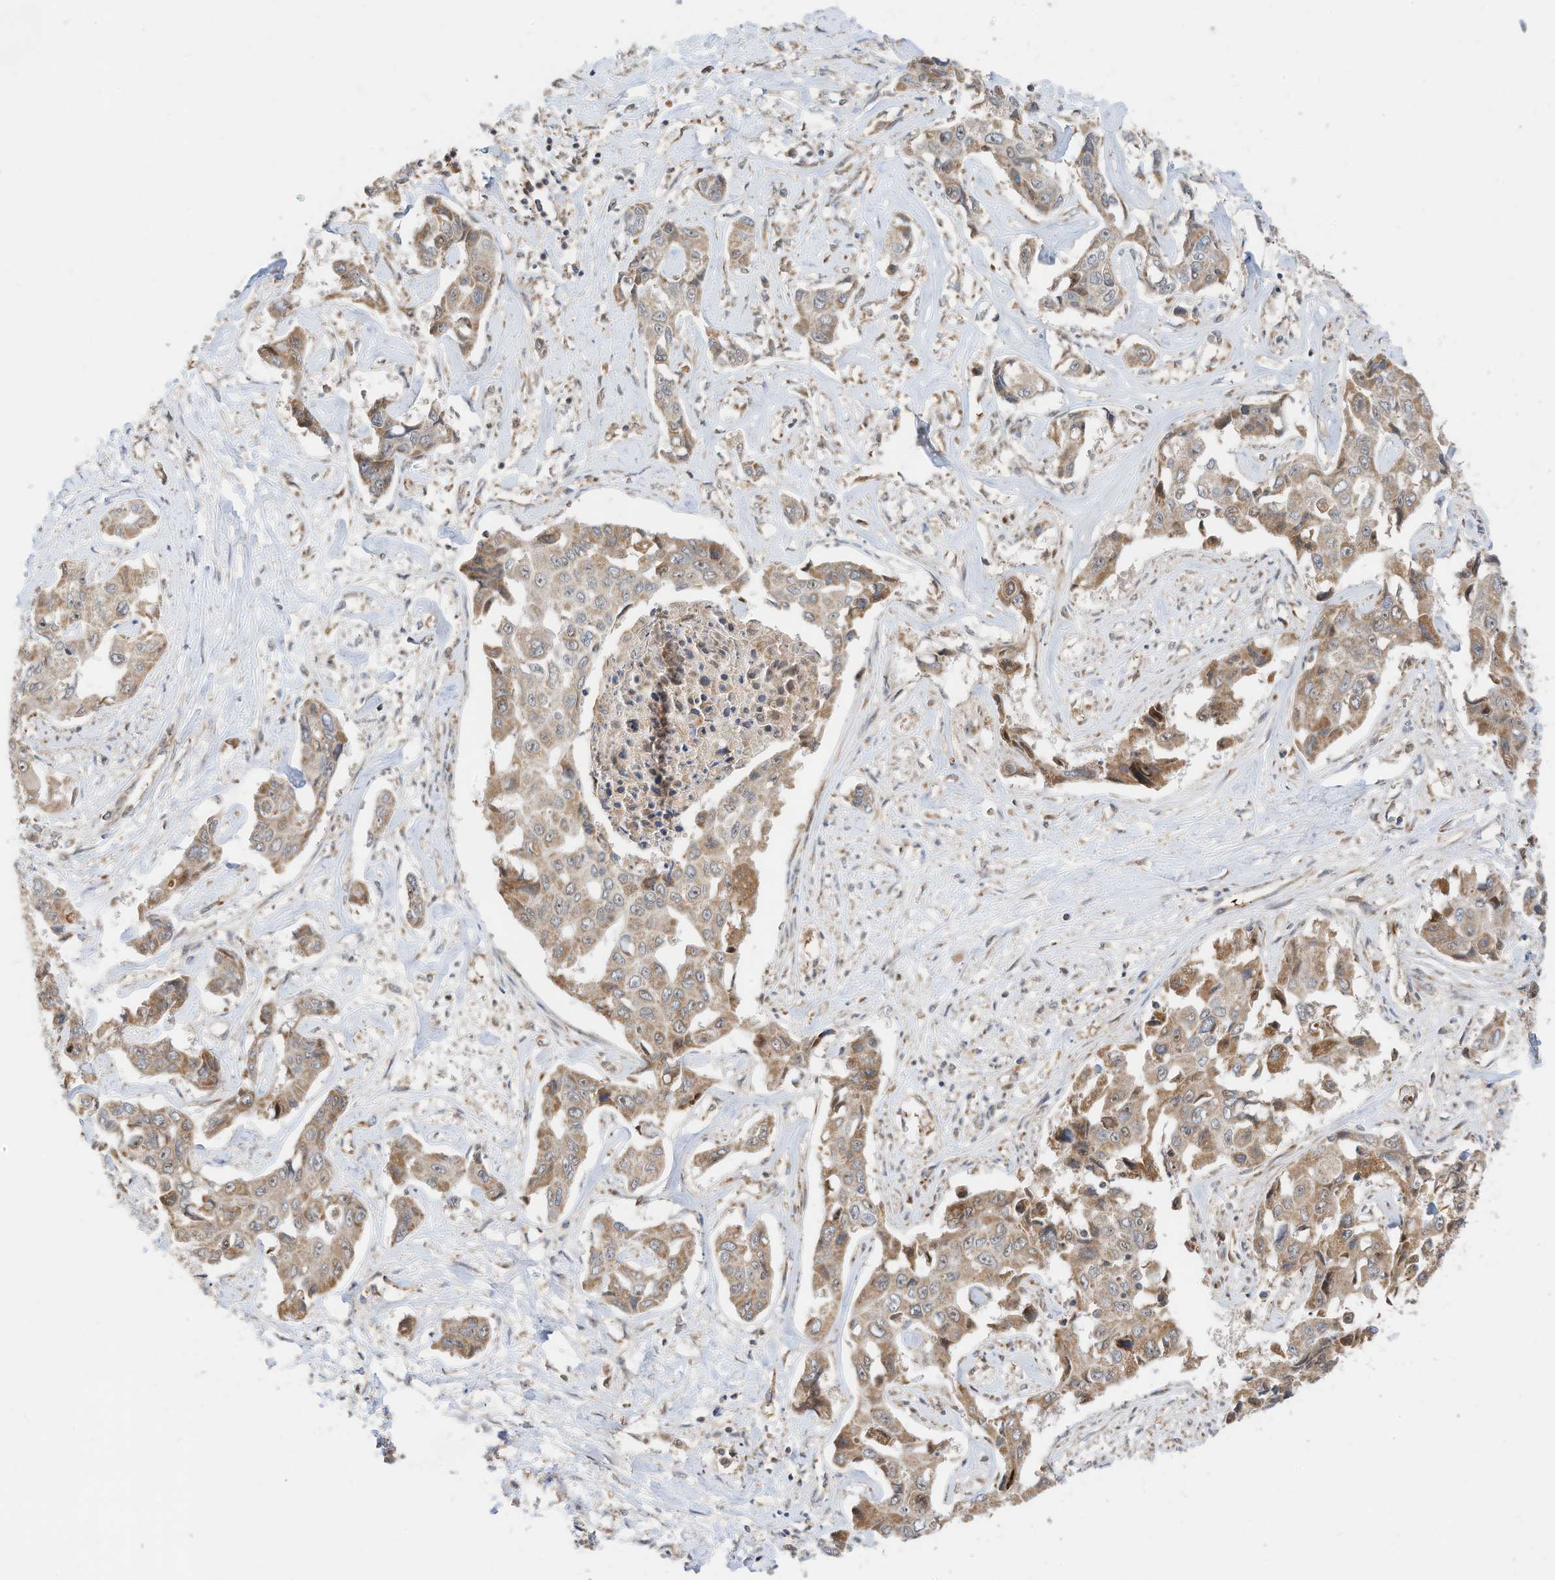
{"staining": {"intensity": "moderate", "quantity": "25%-75%", "location": "cytoplasmic/membranous"}, "tissue": "liver cancer", "cell_type": "Tumor cells", "image_type": "cancer", "snomed": [{"axis": "morphology", "description": "Cholangiocarcinoma"}, {"axis": "topography", "description": "Liver"}], "caption": "Tumor cells demonstrate medium levels of moderate cytoplasmic/membranous expression in approximately 25%-75% of cells in liver cholangiocarcinoma.", "gene": "METTL6", "patient": {"sex": "male", "age": 59}}